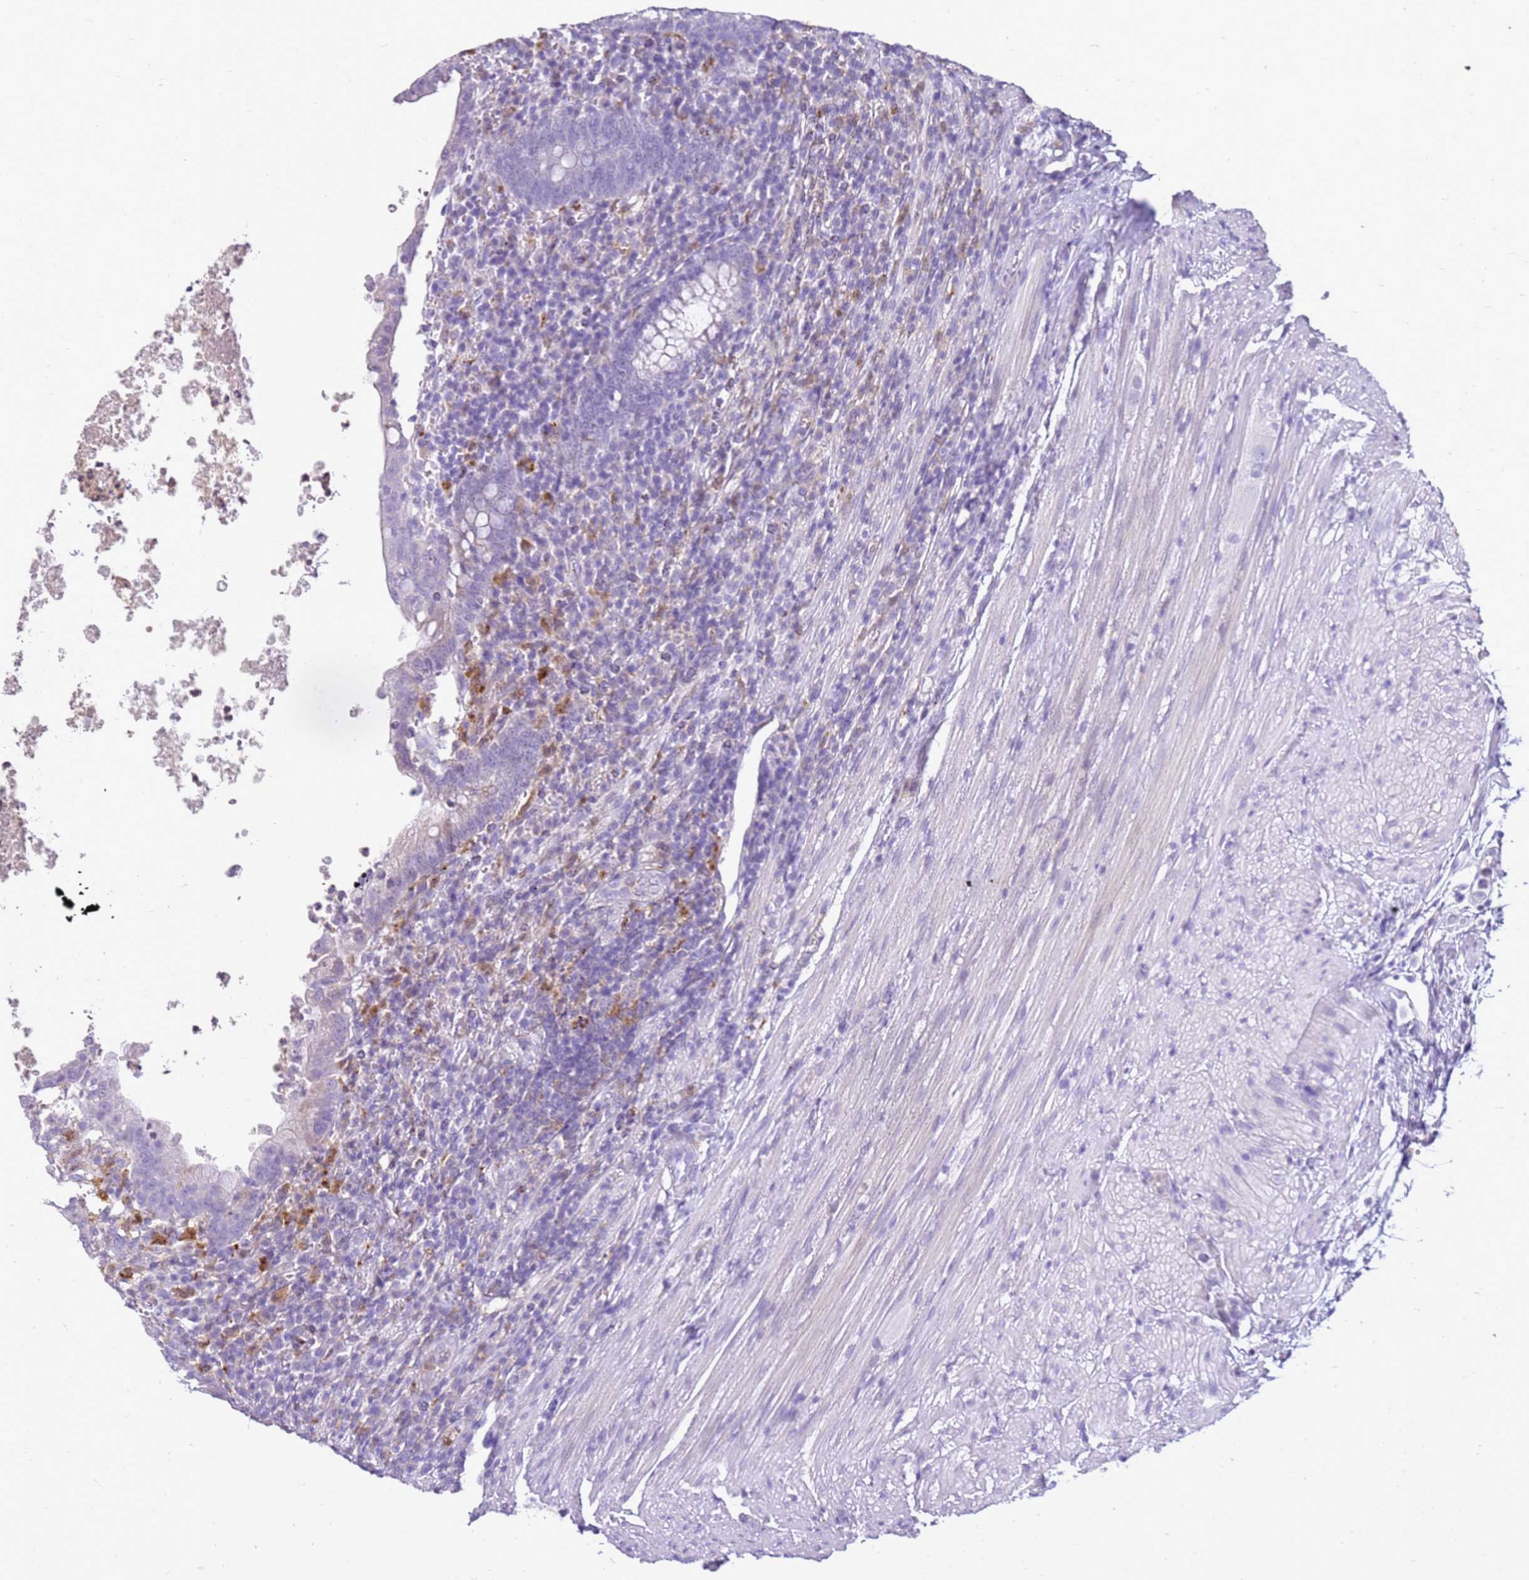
{"staining": {"intensity": "negative", "quantity": "none", "location": "none"}, "tissue": "appendix", "cell_type": "Glandular cells", "image_type": "normal", "snomed": [{"axis": "morphology", "description": "Normal tissue, NOS"}, {"axis": "topography", "description": "Appendix"}], "caption": "DAB (3,3'-diaminobenzidine) immunohistochemical staining of unremarkable human appendix exhibits no significant expression in glandular cells. The staining was performed using DAB to visualize the protein expression in brown, while the nuclei were stained in blue with hematoxylin (Magnification: 20x).", "gene": "CSTA", "patient": {"sex": "male", "age": 83}}